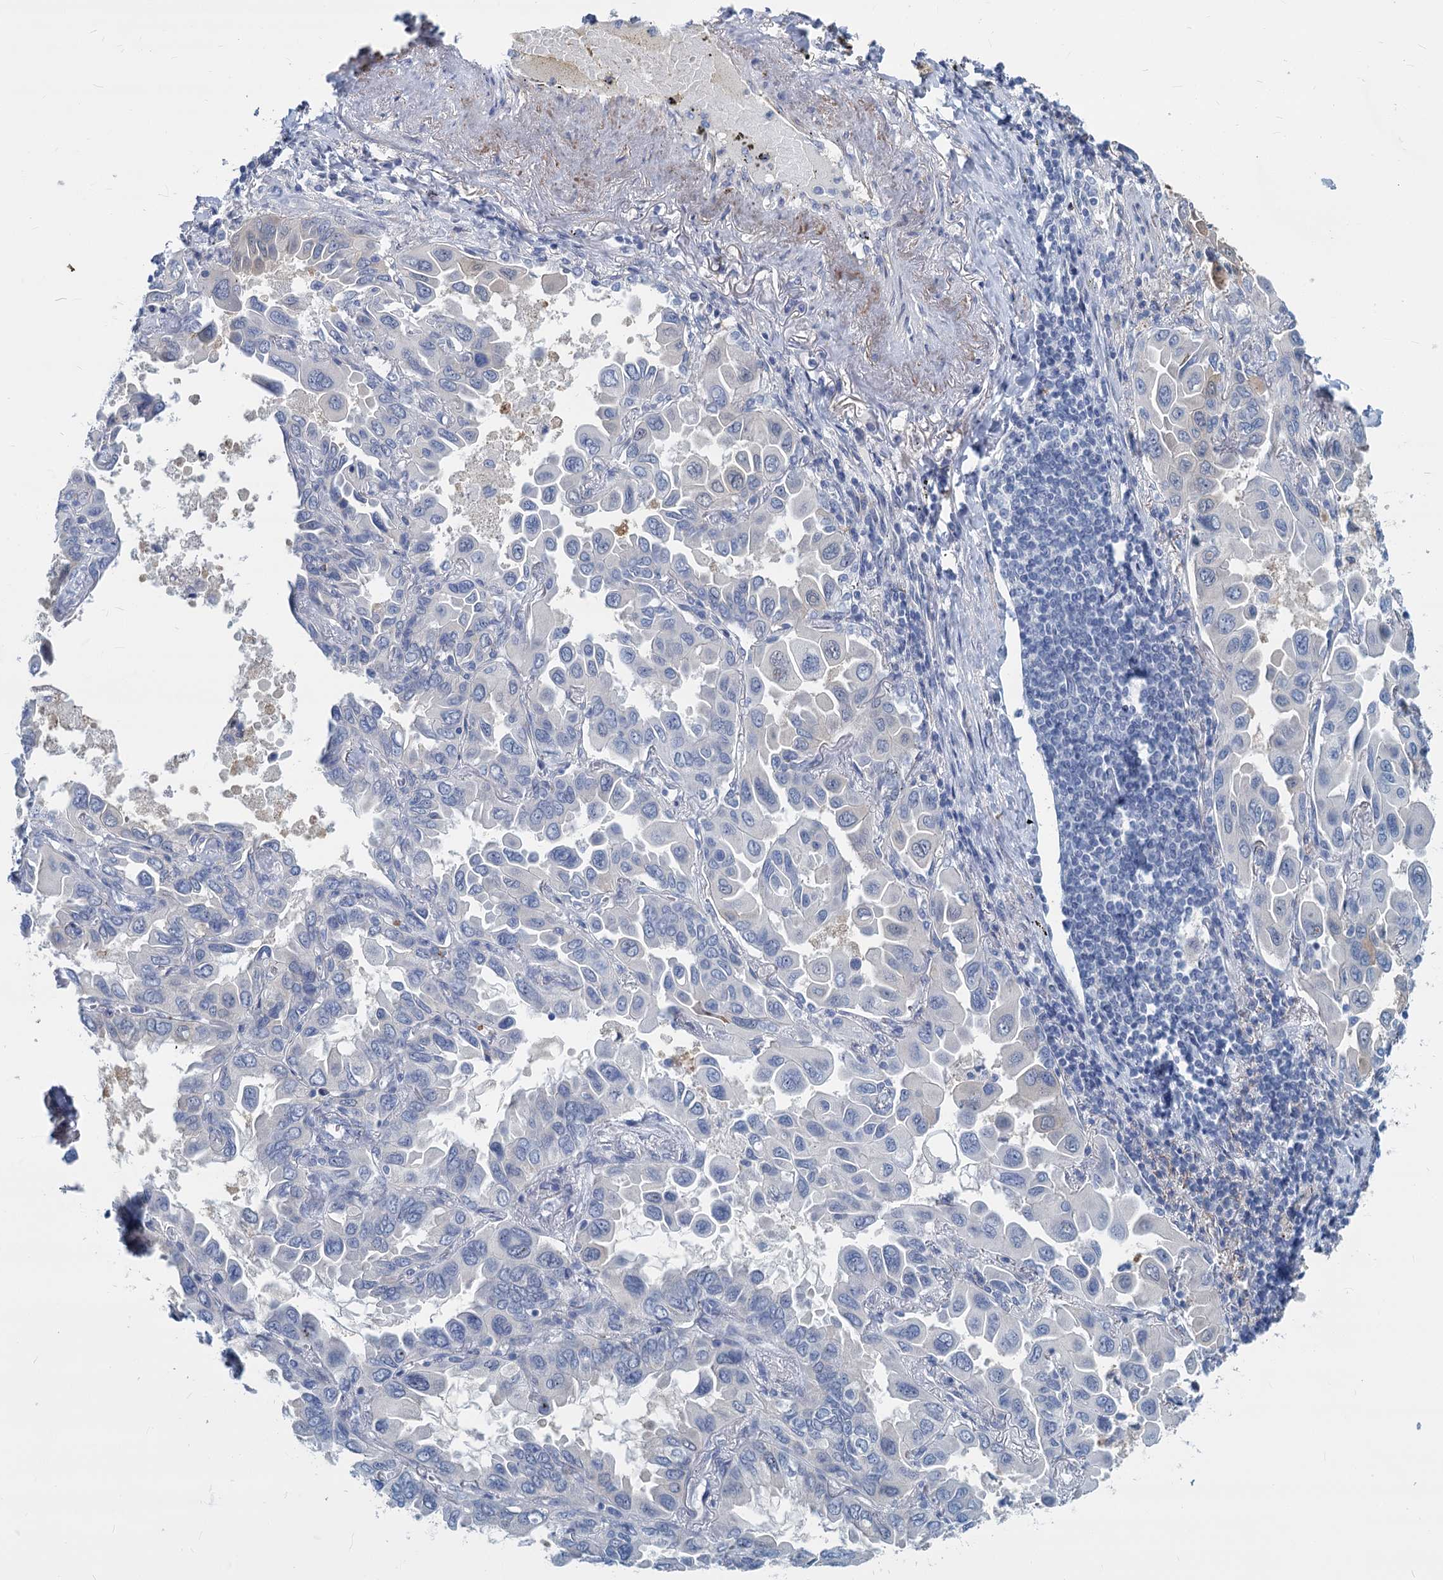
{"staining": {"intensity": "negative", "quantity": "none", "location": "none"}, "tissue": "lung cancer", "cell_type": "Tumor cells", "image_type": "cancer", "snomed": [{"axis": "morphology", "description": "Adenocarcinoma, NOS"}, {"axis": "topography", "description": "Lung"}], "caption": "DAB (3,3'-diaminobenzidine) immunohistochemical staining of human adenocarcinoma (lung) demonstrates no significant positivity in tumor cells. (DAB (3,3'-diaminobenzidine) IHC, high magnification).", "gene": "GSTM3", "patient": {"sex": "male", "age": 64}}